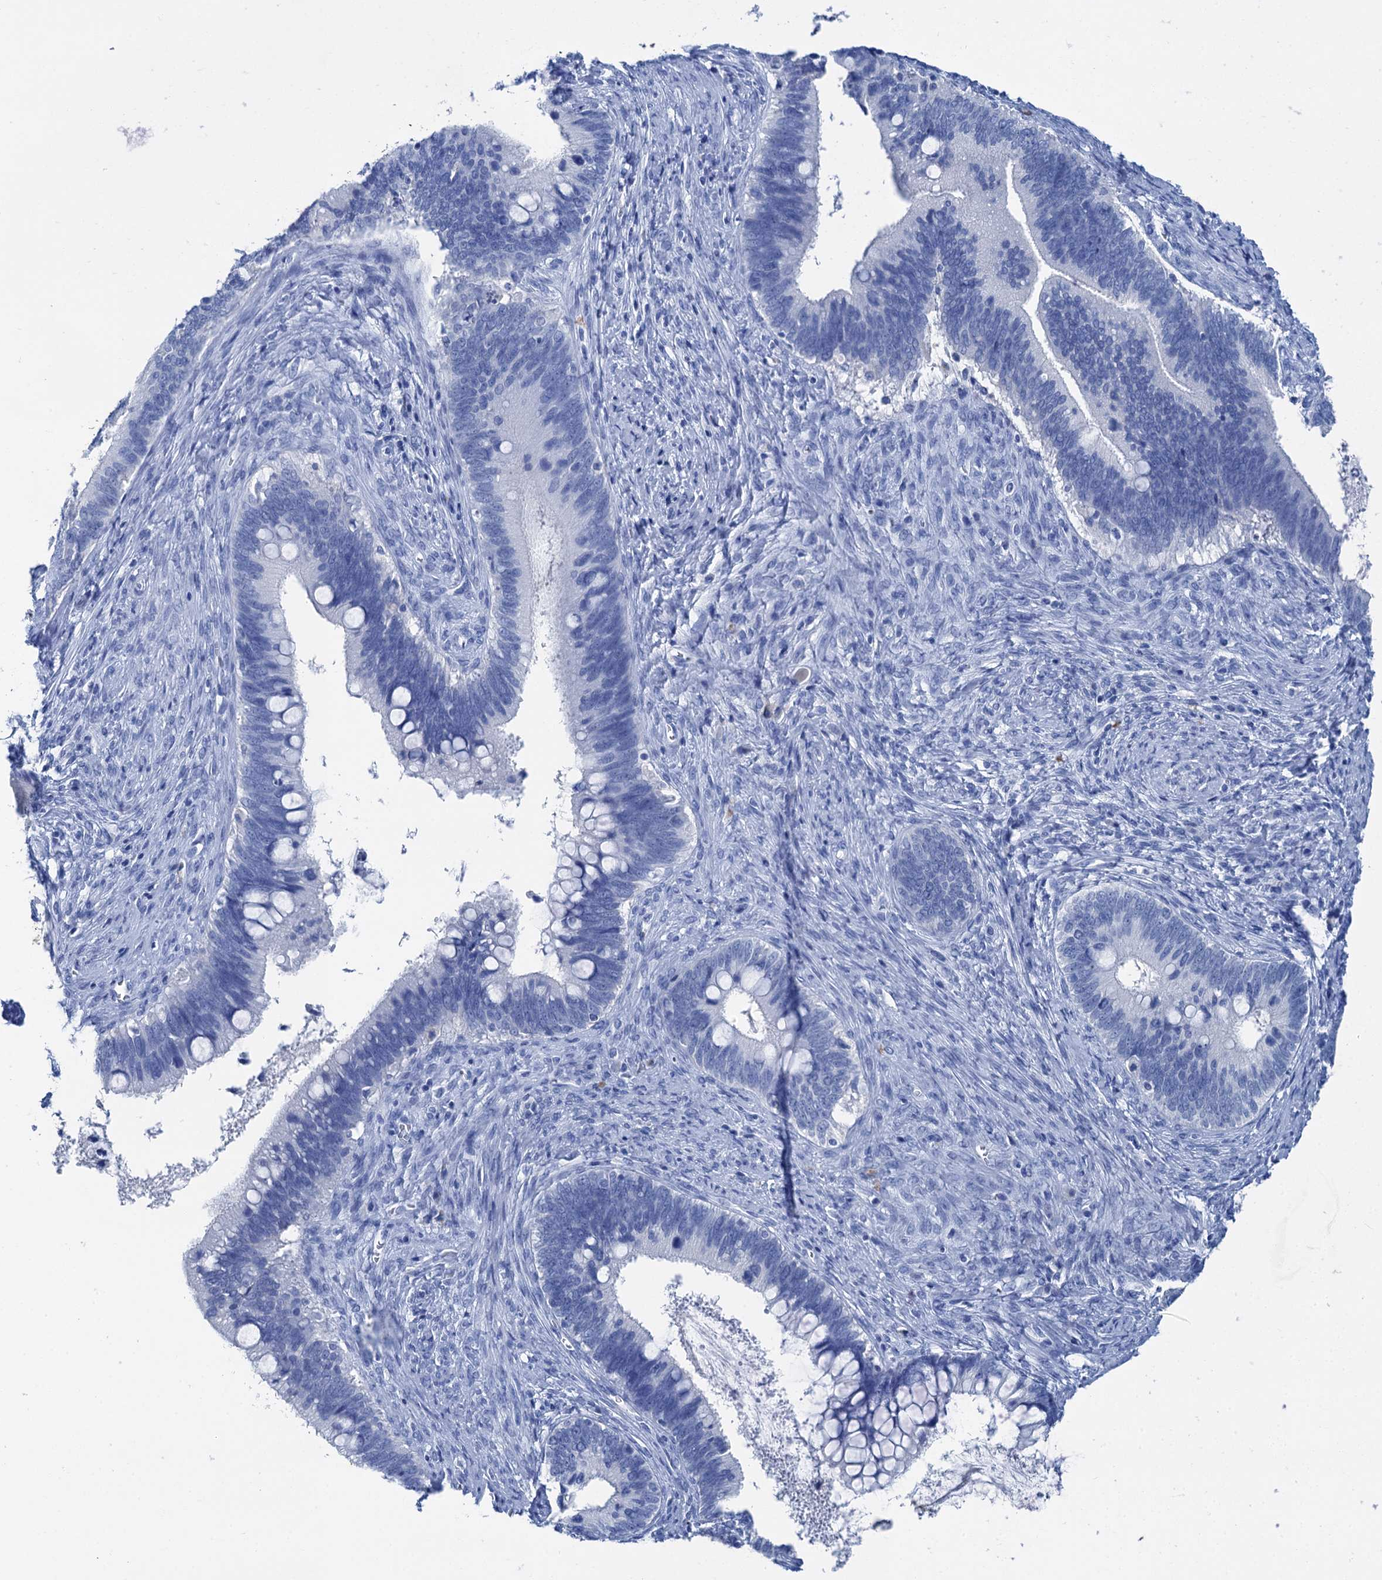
{"staining": {"intensity": "negative", "quantity": "none", "location": "none"}, "tissue": "cervical cancer", "cell_type": "Tumor cells", "image_type": "cancer", "snomed": [{"axis": "morphology", "description": "Adenocarcinoma, NOS"}, {"axis": "topography", "description": "Cervix"}], "caption": "The photomicrograph shows no staining of tumor cells in cervical adenocarcinoma. (DAB immunohistochemistry (IHC) with hematoxylin counter stain).", "gene": "BRINP1", "patient": {"sex": "female", "age": 42}}